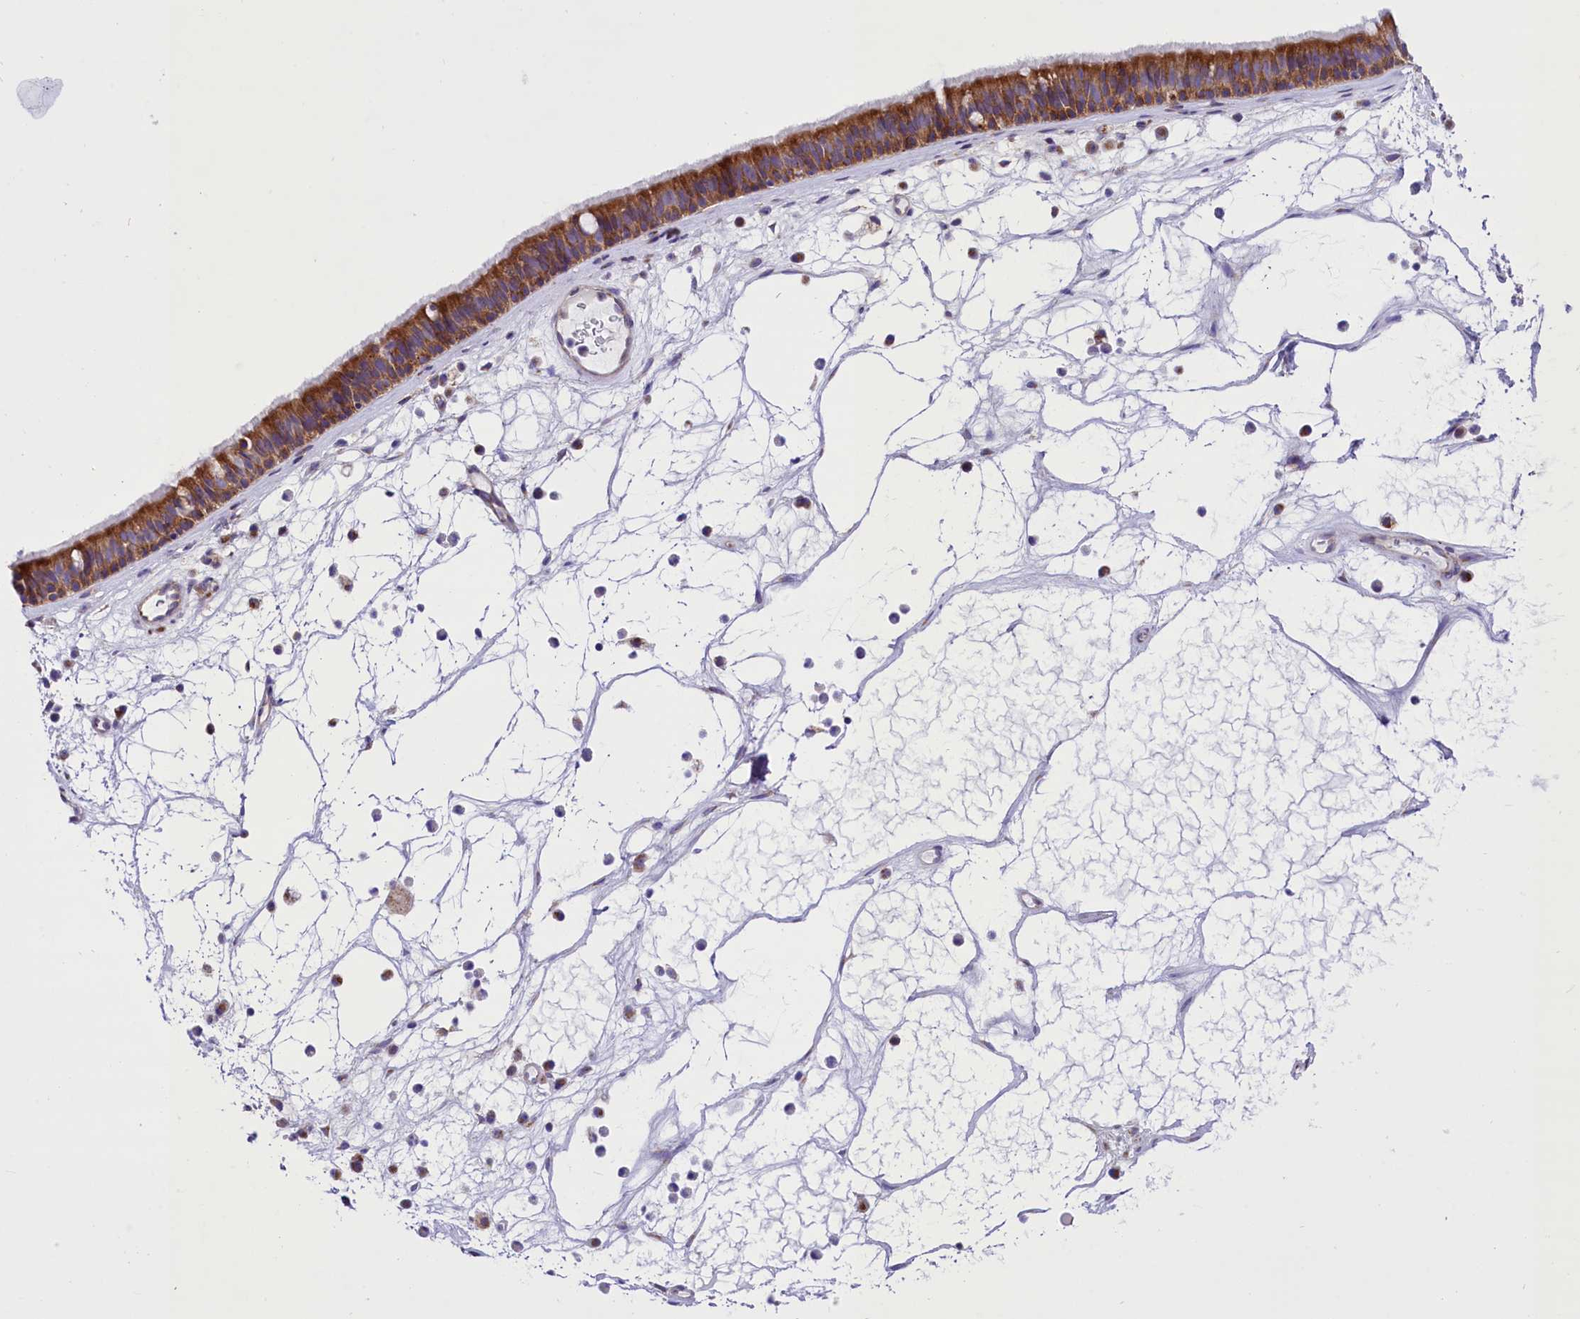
{"staining": {"intensity": "strong", "quantity": ">75%", "location": "cytoplasmic/membranous"}, "tissue": "nasopharynx", "cell_type": "Respiratory epithelial cells", "image_type": "normal", "snomed": [{"axis": "morphology", "description": "Normal tissue, NOS"}, {"axis": "morphology", "description": "Inflammation, NOS"}, {"axis": "morphology", "description": "Malignant melanoma, Metastatic site"}, {"axis": "topography", "description": "Nasopharynx"}], "caption": "Immunohistochemical staining of unremarkable nasopharynx displays high levels of strong cytoplasmic/membranous expression in about >75% of respiratory epithelial cells.", "gene": "PTPRU", "patient": {"sex": "male", "age": 70}}